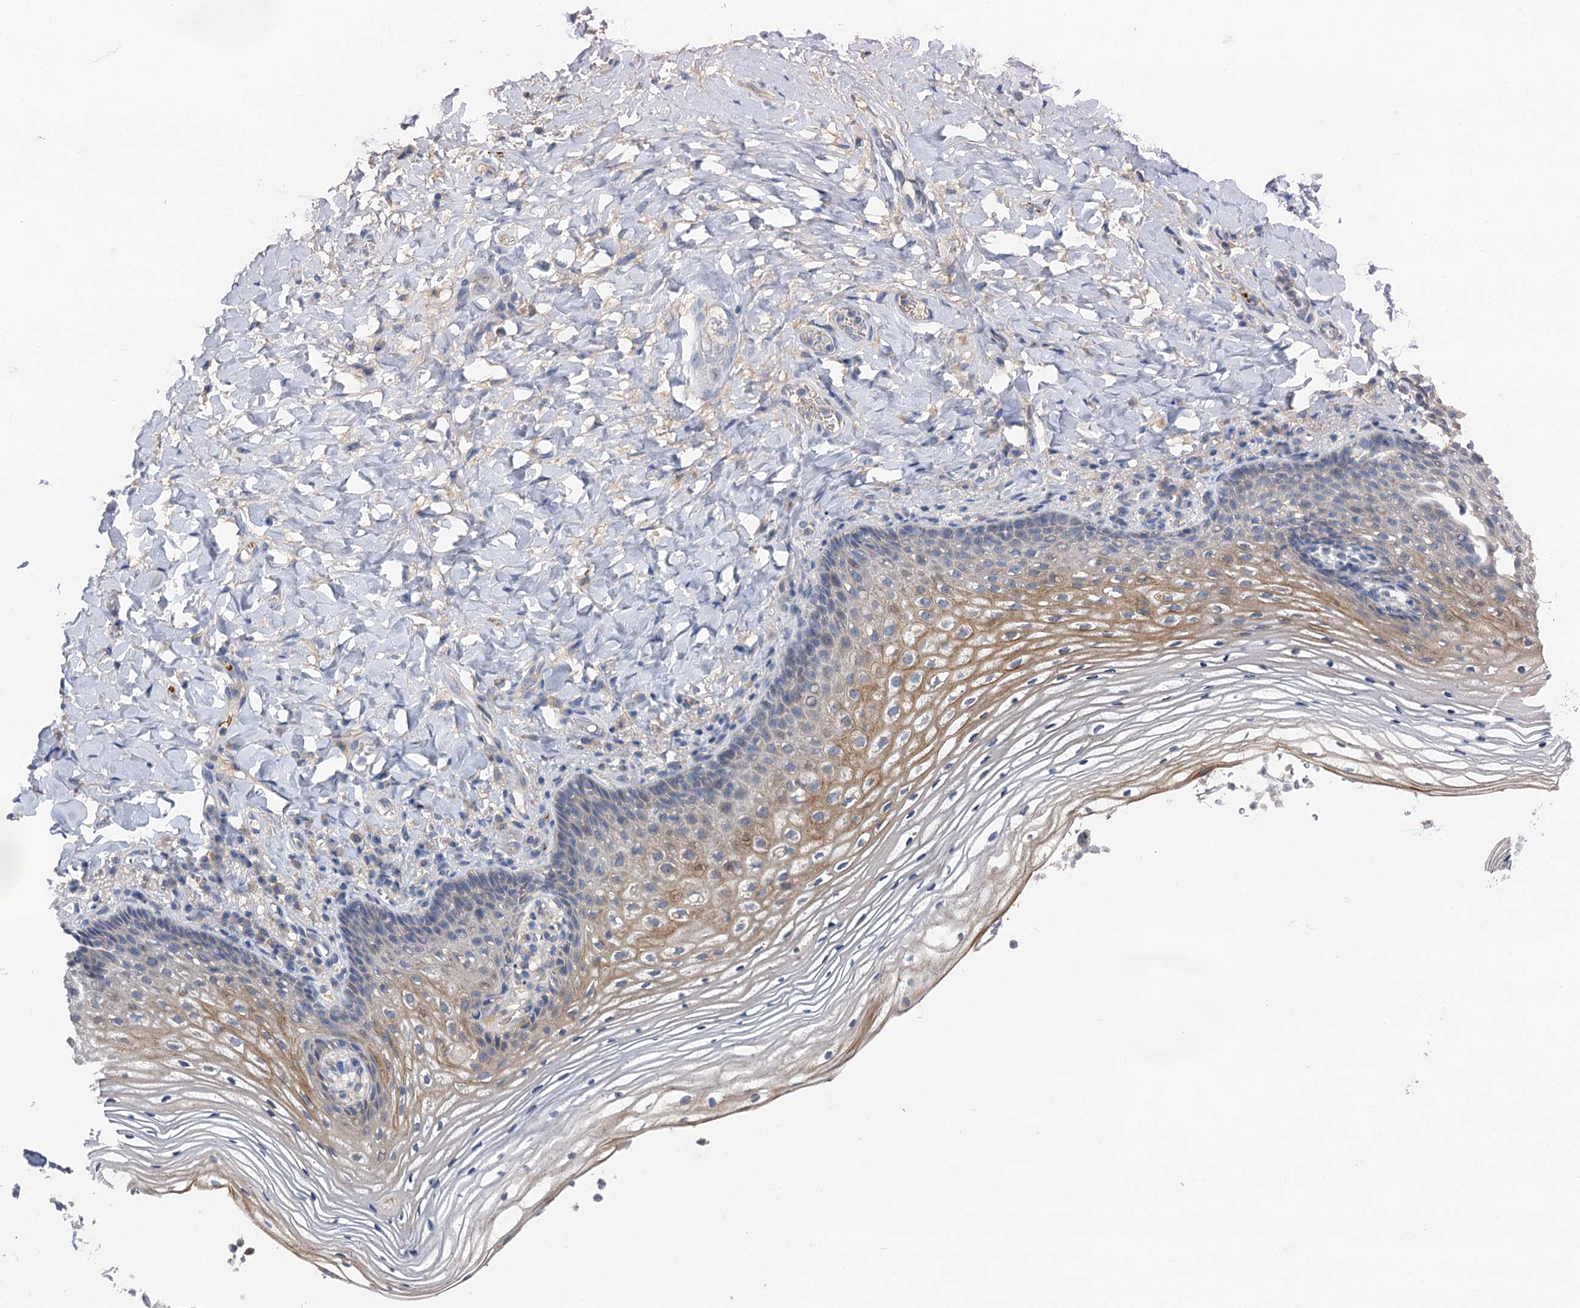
{"staining": {"intensity": "moderate", "quantity": "<25%", "location": "cytoplasmic/membranous"}, "tissue": "vagina", "cell_type": "Squamous epithelial cells", "image_type": "normal", "snomed": [{"axis": "morphology", "description": "Normal tissue, NOS"}, {"axis": "topography", "description": "Vagina"}], "caption": "Immunohistochemical staining of benign vagina displays low levels of moderate cytoplasmic/membranous staining in approximately <25% of squamous epithelial cells.", "gene": "SPINK9", "patient": {"sex": "female", "age": 60}}